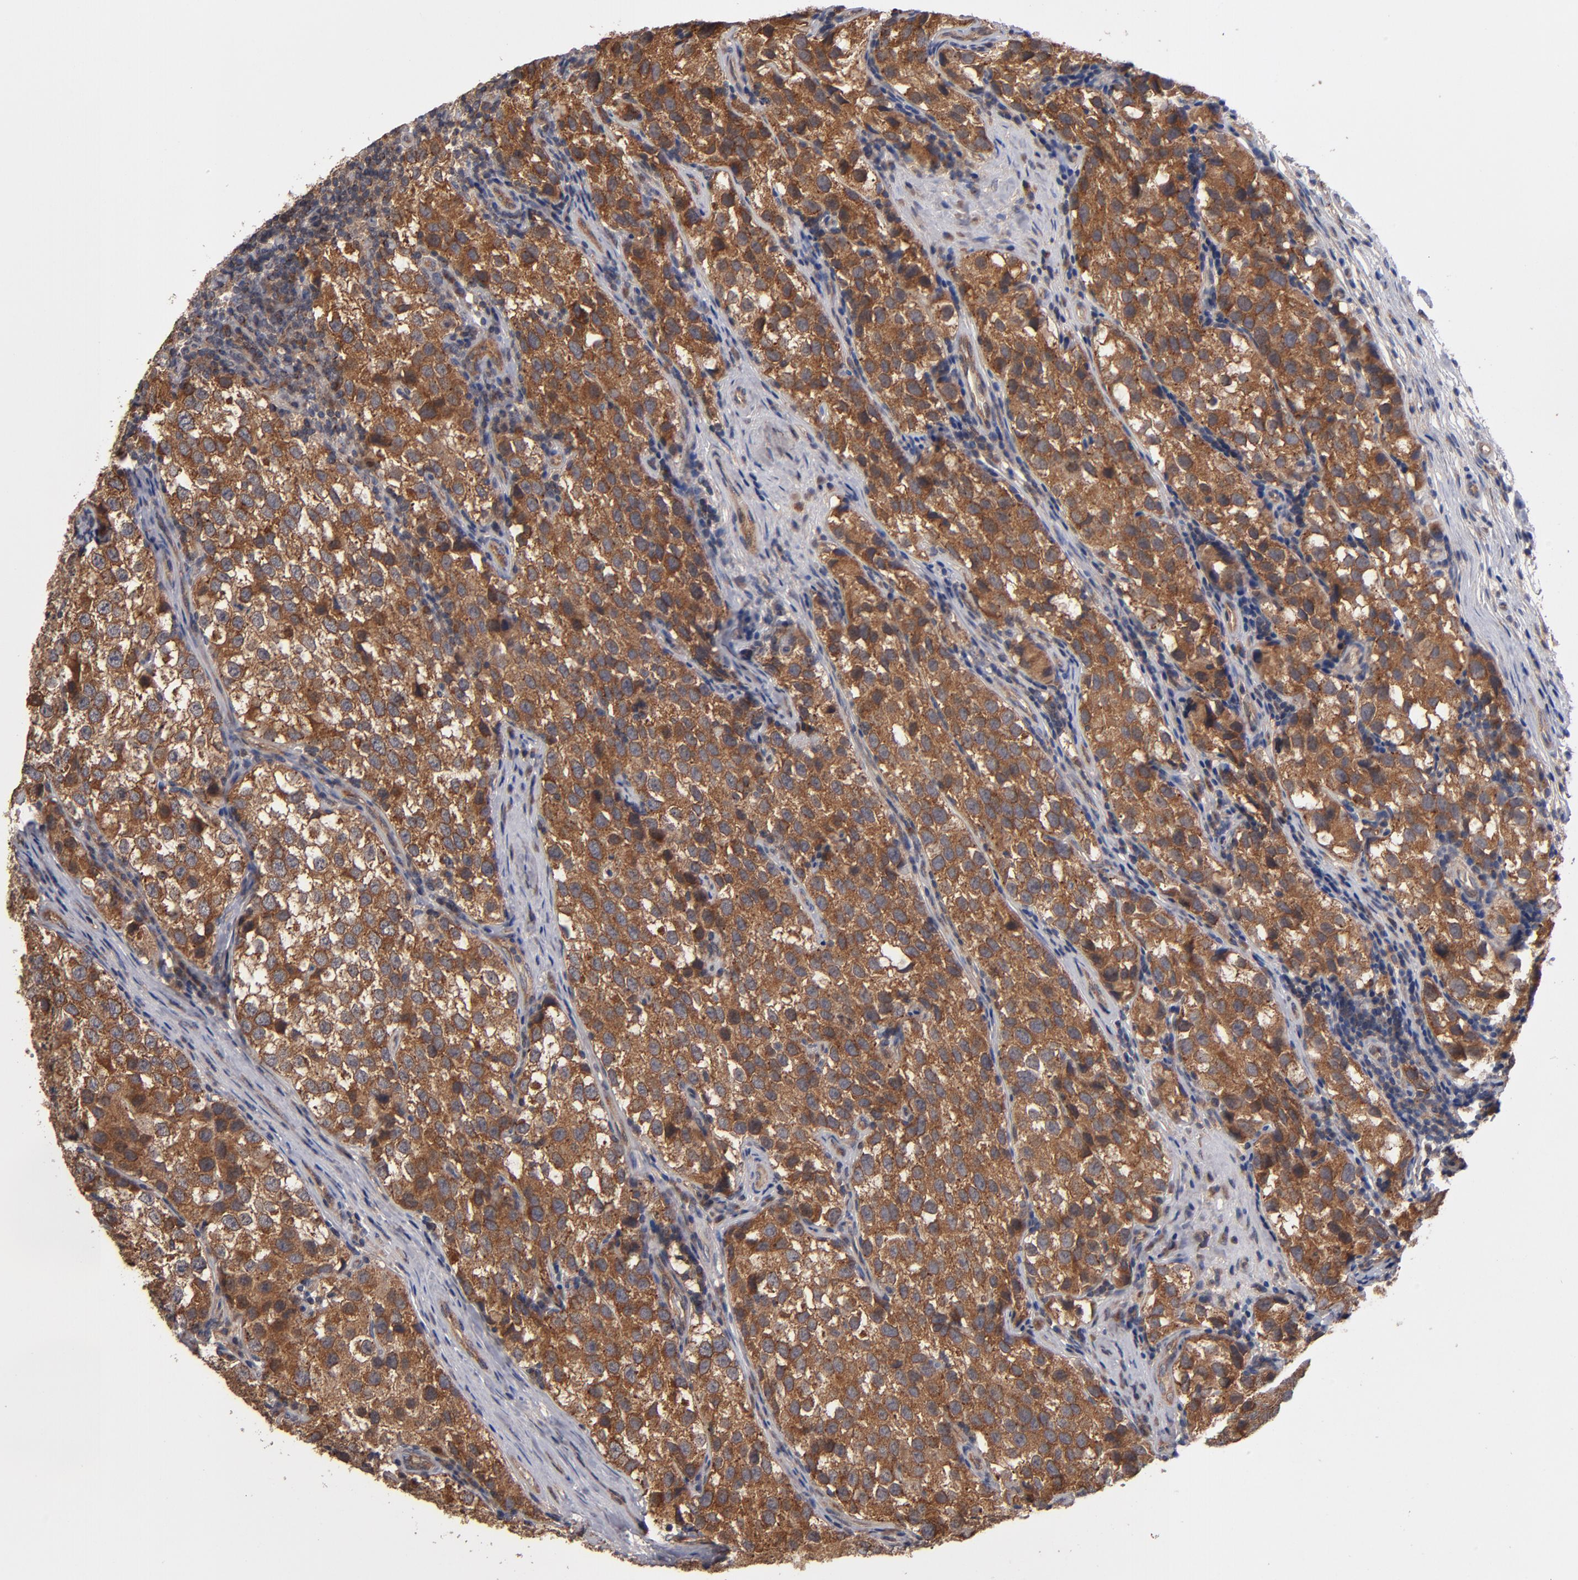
{"staining": {"intensity": "strong", "quantity": ">75%", "location": "cytoplasmic/membranous"}, "tissue": "testis cancer", "cell_type": "Tumor cells", "image_type": "cancer", "snomed": [{"axis": "morphology", "description": "Seminoma, NOS"}, {"axis": "topography", "description": "Testis"}], "caption": "Protein staining displays strong cytoplasmic/membranous expression in about >75% of tumor cells in testis cancer.", "gene": "BDKRB1", "patient": {"sex": "male", "age": 39}}